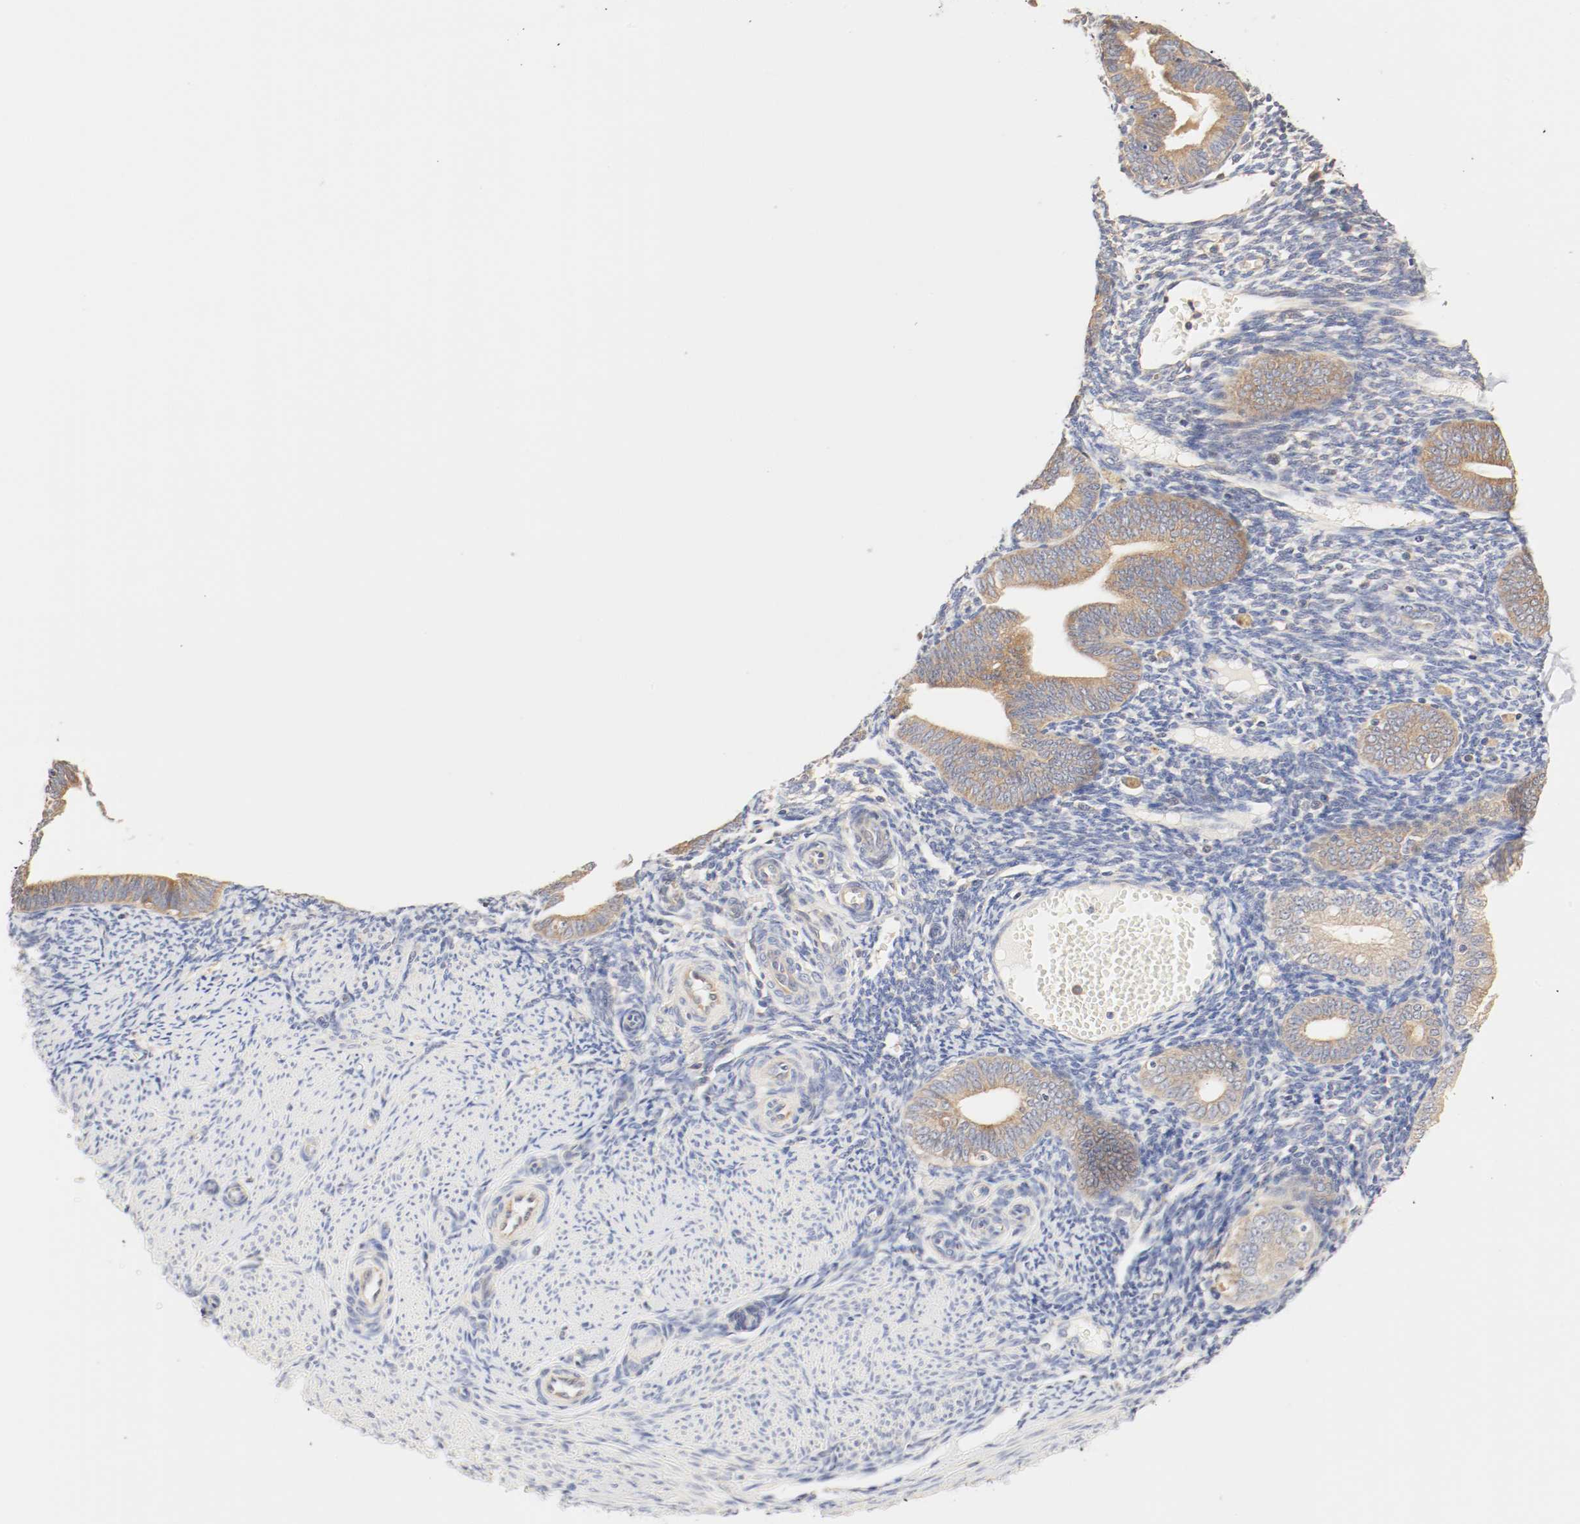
{"staining": {"intensity": "weak", "quantity": "25%-75%", "location": "cytoplasmic/membranous"}, "tissue": "endometrium", "cell_type": "Cells in endometrial stroma", "image_type": "normal", "snomed": [{"axis": "morphology", "description": "Normal tissue, NOS"}, {"axis": "topography", "description": "Endometrium"}], "caption": "Immunohistochemistry of normal endometrium exhibits low levels of weak cytoplasmic/membranous positivity in about 25%-75% of cells in endometrial stroma.", "gene": "GIT1", "patient": {"sex": "female", "age": 61}}